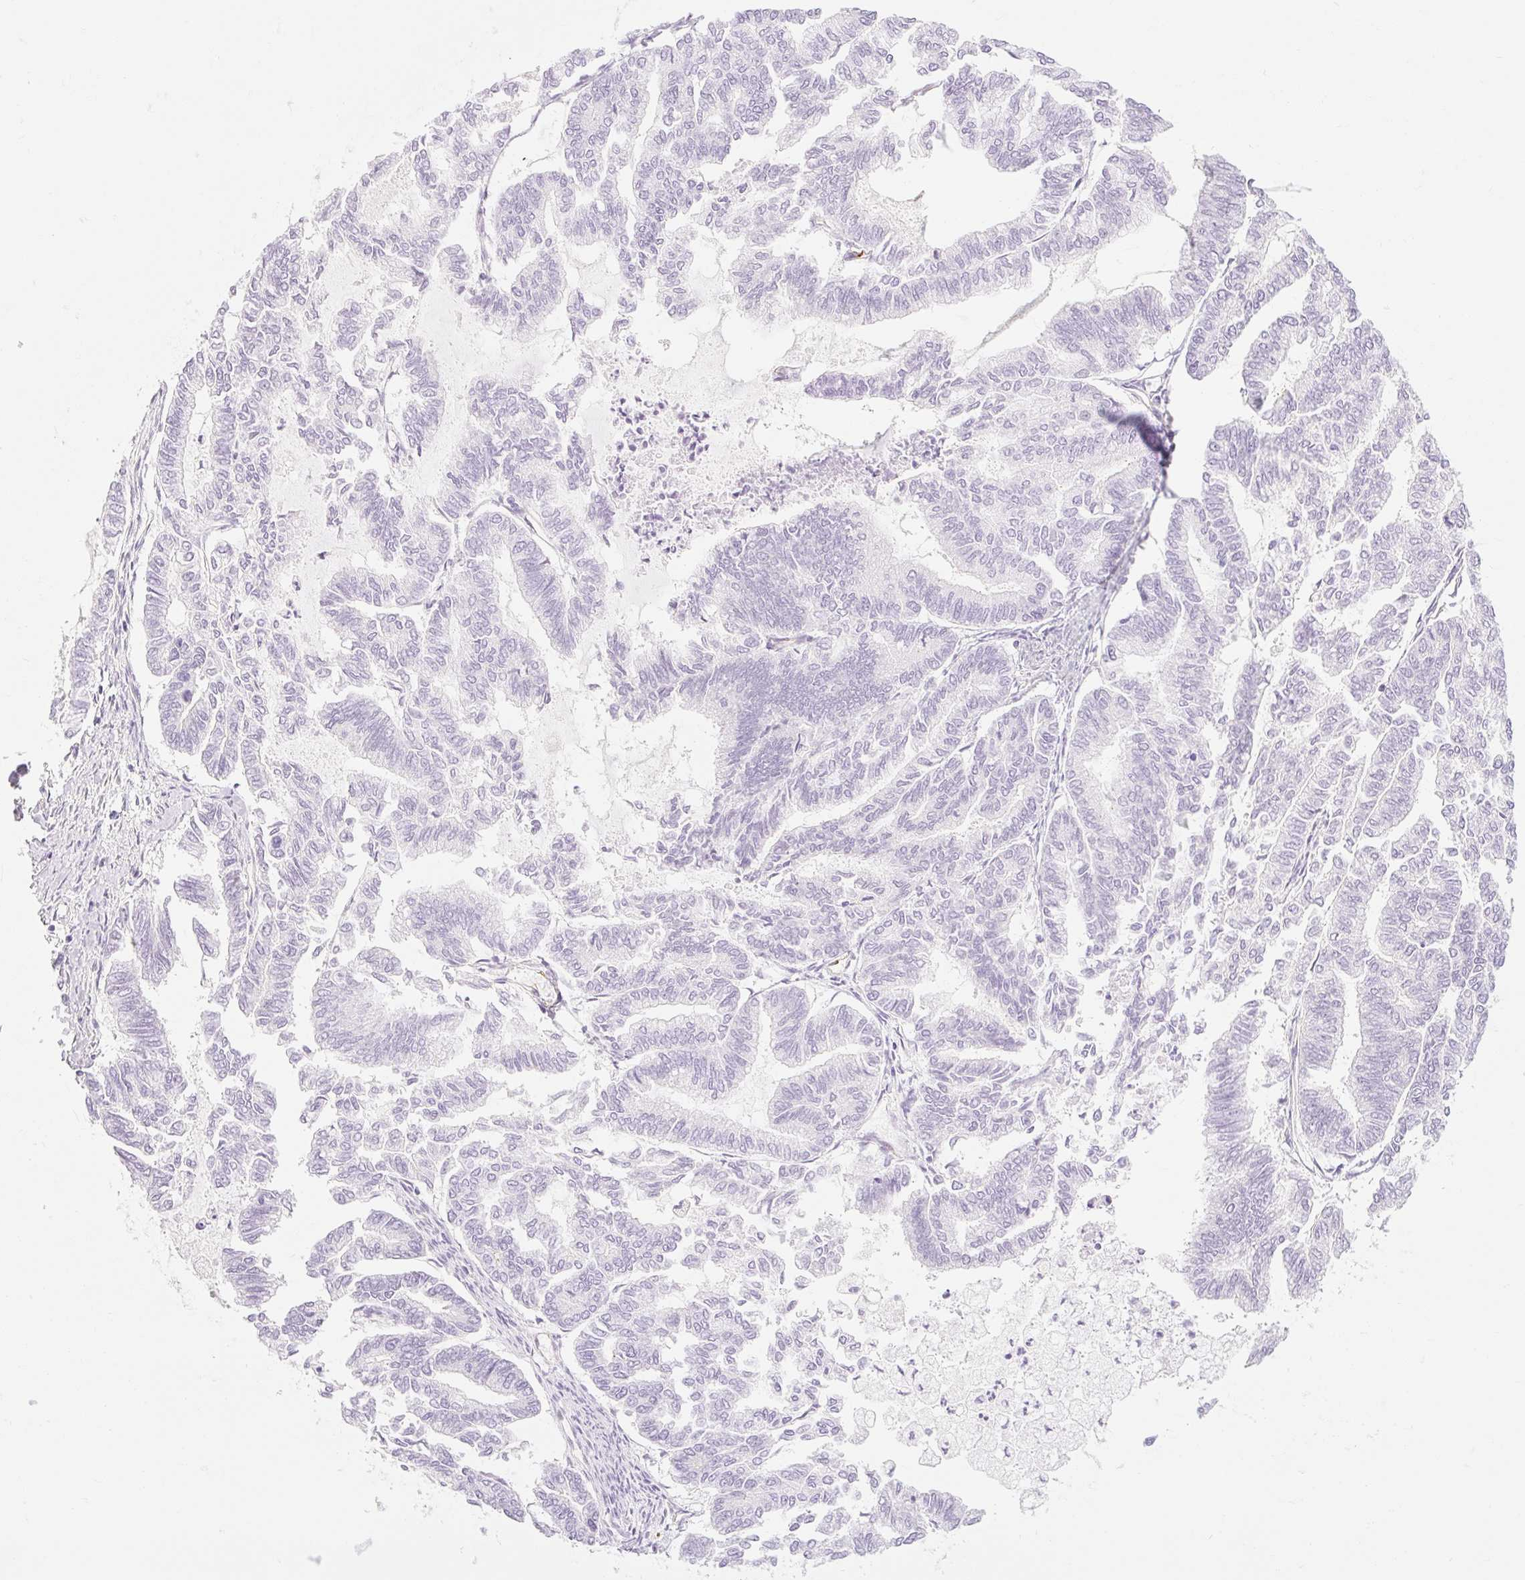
{"staining": {"intensity": "negative", "quantity": "none", "location": "none"}, "tissue": "endometrial cancer", "cell_type": "Tumor cells", "image_type": "cancer", "snomed": [{"axis": "morphology", "description": "Adenocarcinoma, NOS"}, {"axis": "topography", "description": "Endometrium"}], "caption": "Histopathology image shows no protein staining in tumor cells of endometrial adenocarcinoma tissue.", "gene": "TAF1L", "patient": {"sex": "female", "age": 79}}